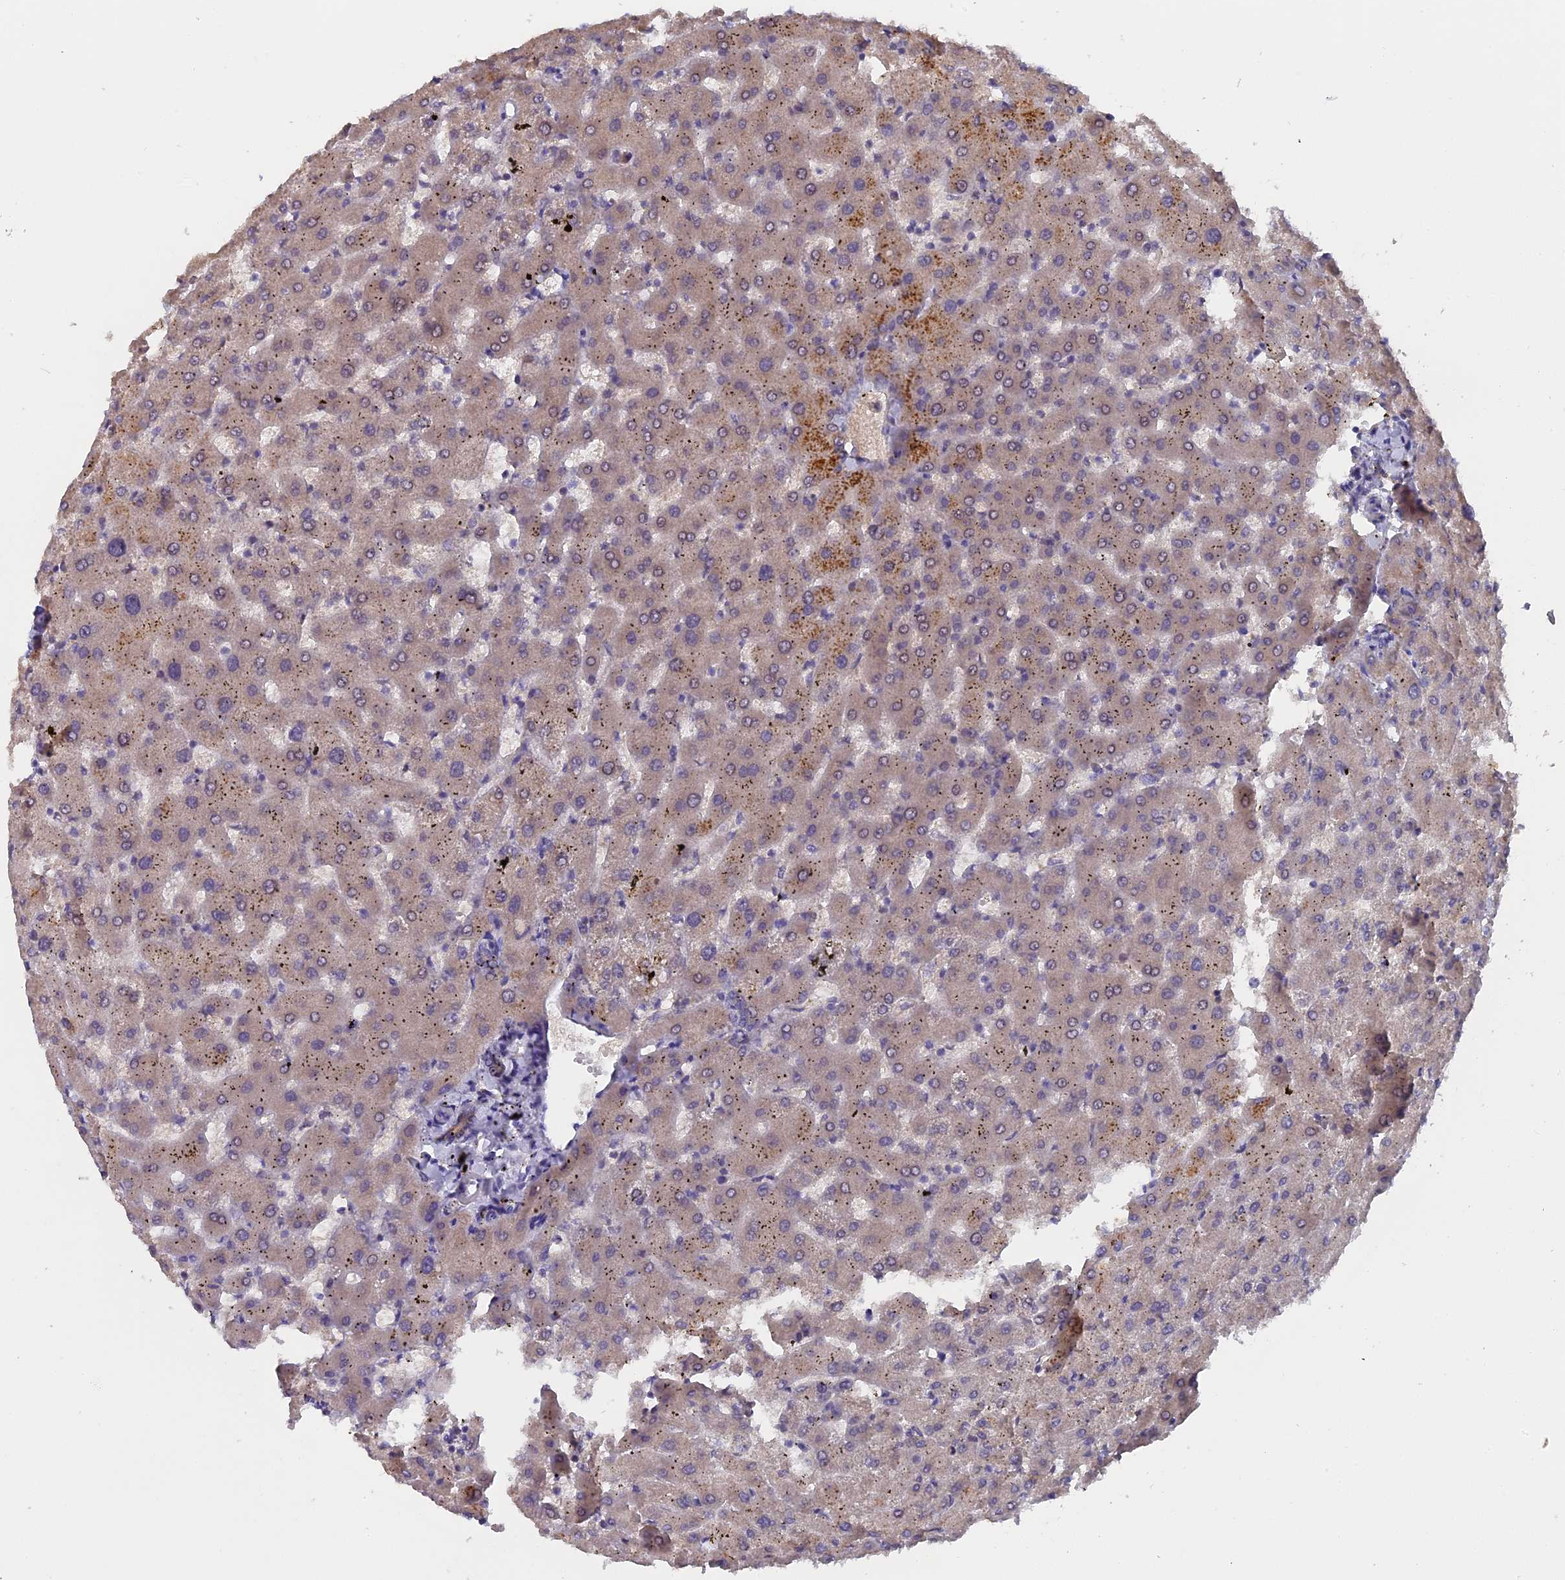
{"staining": {"intensity": "moderate", "quantity": ">75%", "location": "cytoplasmic/membranous"}, "tissue": "liver", "cell_type": "Cholangiocytes", "image_type": "normal", "snomed": [{"axis": "morphology", "description": "Normal tissue, NOS"}, {"axis": "topography", "description": "Liver"}], "caption": "Immunohistochemistry (IHC) histopathology image of unremarkable human liver stained for a protein (brown), which exhibits medium levels of moderate cytoplasmic/membranous expression in approximately >75% of cholangiocytes.", "gene": "ZCCHC2", "patient": {"sex": "female", "age": 63}}